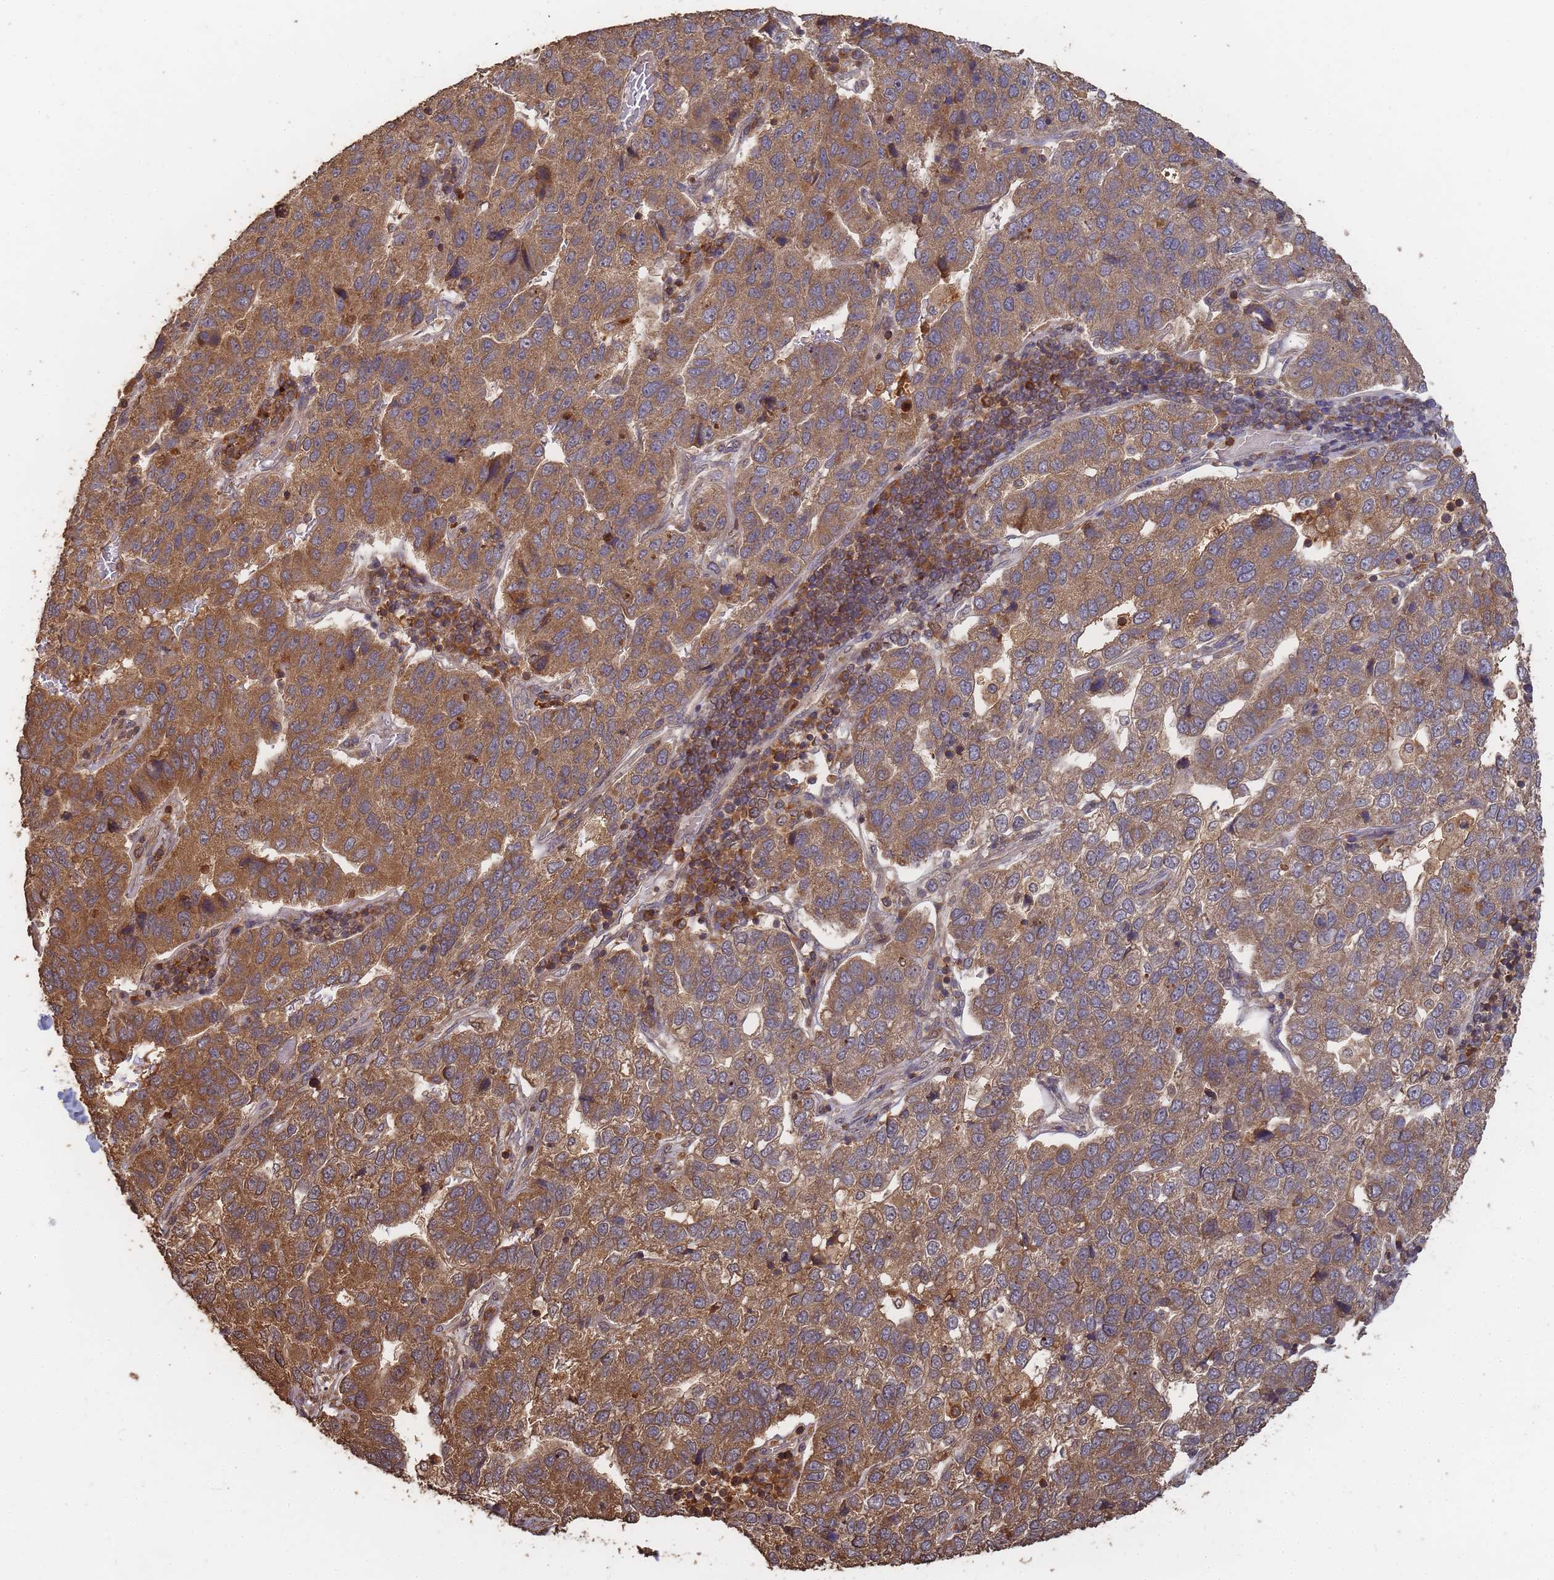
{"staining": {"intensity": "moderate", "quantity": ">75%", "location": "cytoplasmic/membranous"}, "tissue": "pancreatic cancer", "cell_type": "Tumor cells", "image_type": "cancer", "snomed": [{"axis": "morphology", "description": "Adenocarcinoma, NOS"}, {"axis": "topography", "description": "Pancreas"}], "caption": "Immunohistochemistry (IHC) staining of pancreatic cancer, which reveals medium levels of moderate cytoplasmic/membranous staining in approximately >75% of tumor cells indicating moderate cytoplasmic/membranous protein positivity. The staining was performed using DAB (3,3'-diaminobenzidine) (brown) for protein detection and nuclei were counterstained in hematoxylin (blue).", "gene": "ALKBH1", "patient": {"sex": "female", "age": 61}}